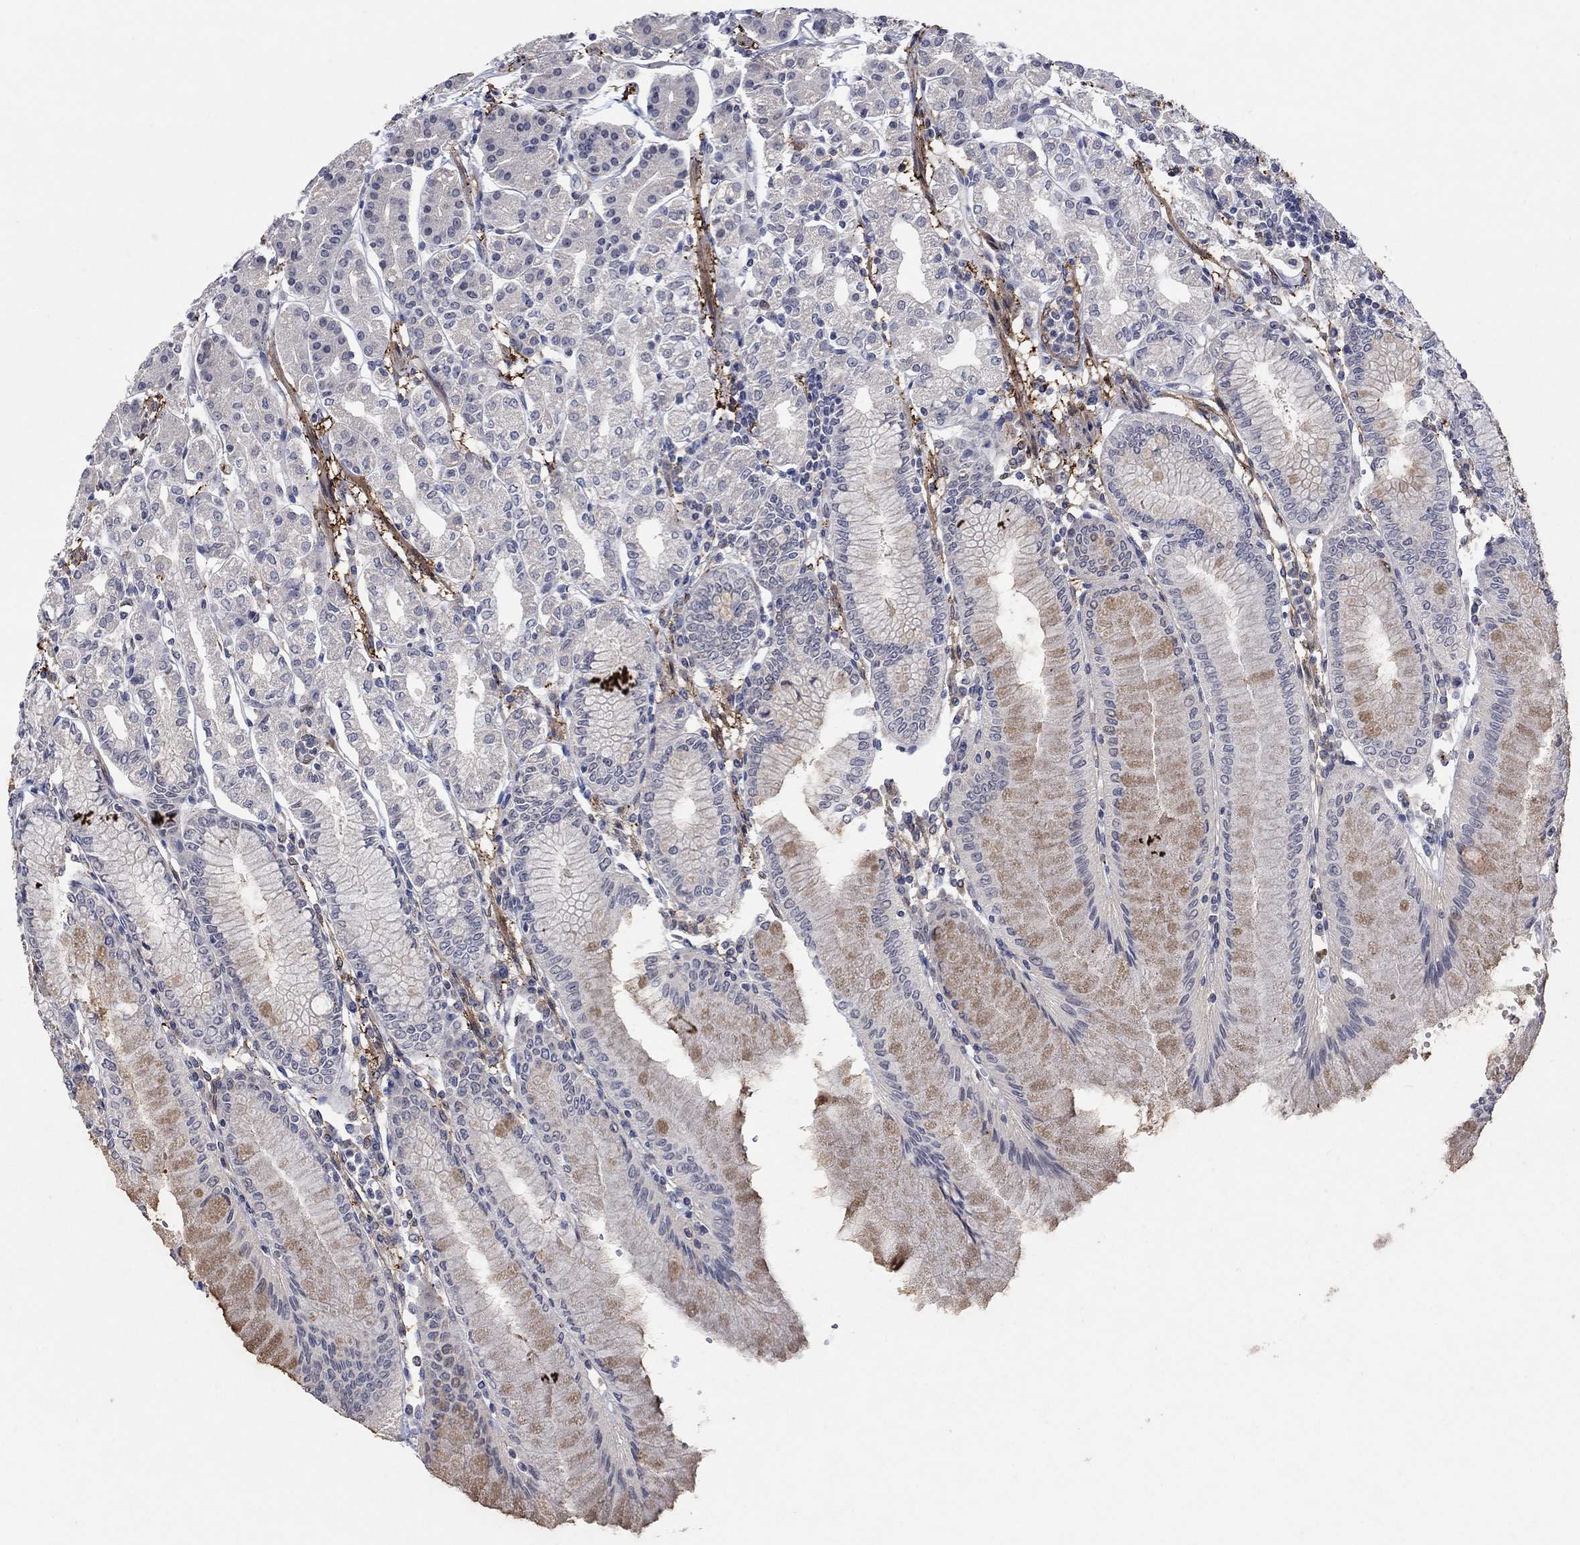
{"staining": {"intensity": "weak", "quantity": "<25%", "location": "cytoplasmic/membranous"}, "tissue": "stomach", "cell_type": "Glandular cells", "image_type": "normal", "snomed": [{"axis": "morphology", "description": "Normal tissue, NOS"}, {"axis": "topography", "description": "Skeletal muscle"}, {"axis": "topography", "description": "Stomach"}], "caption": "Protein analysis of normal stomach exhibits no significant expression in glandular cells.", "gene": "TGM2", "patient": {"sex": "female", "age": 57}}